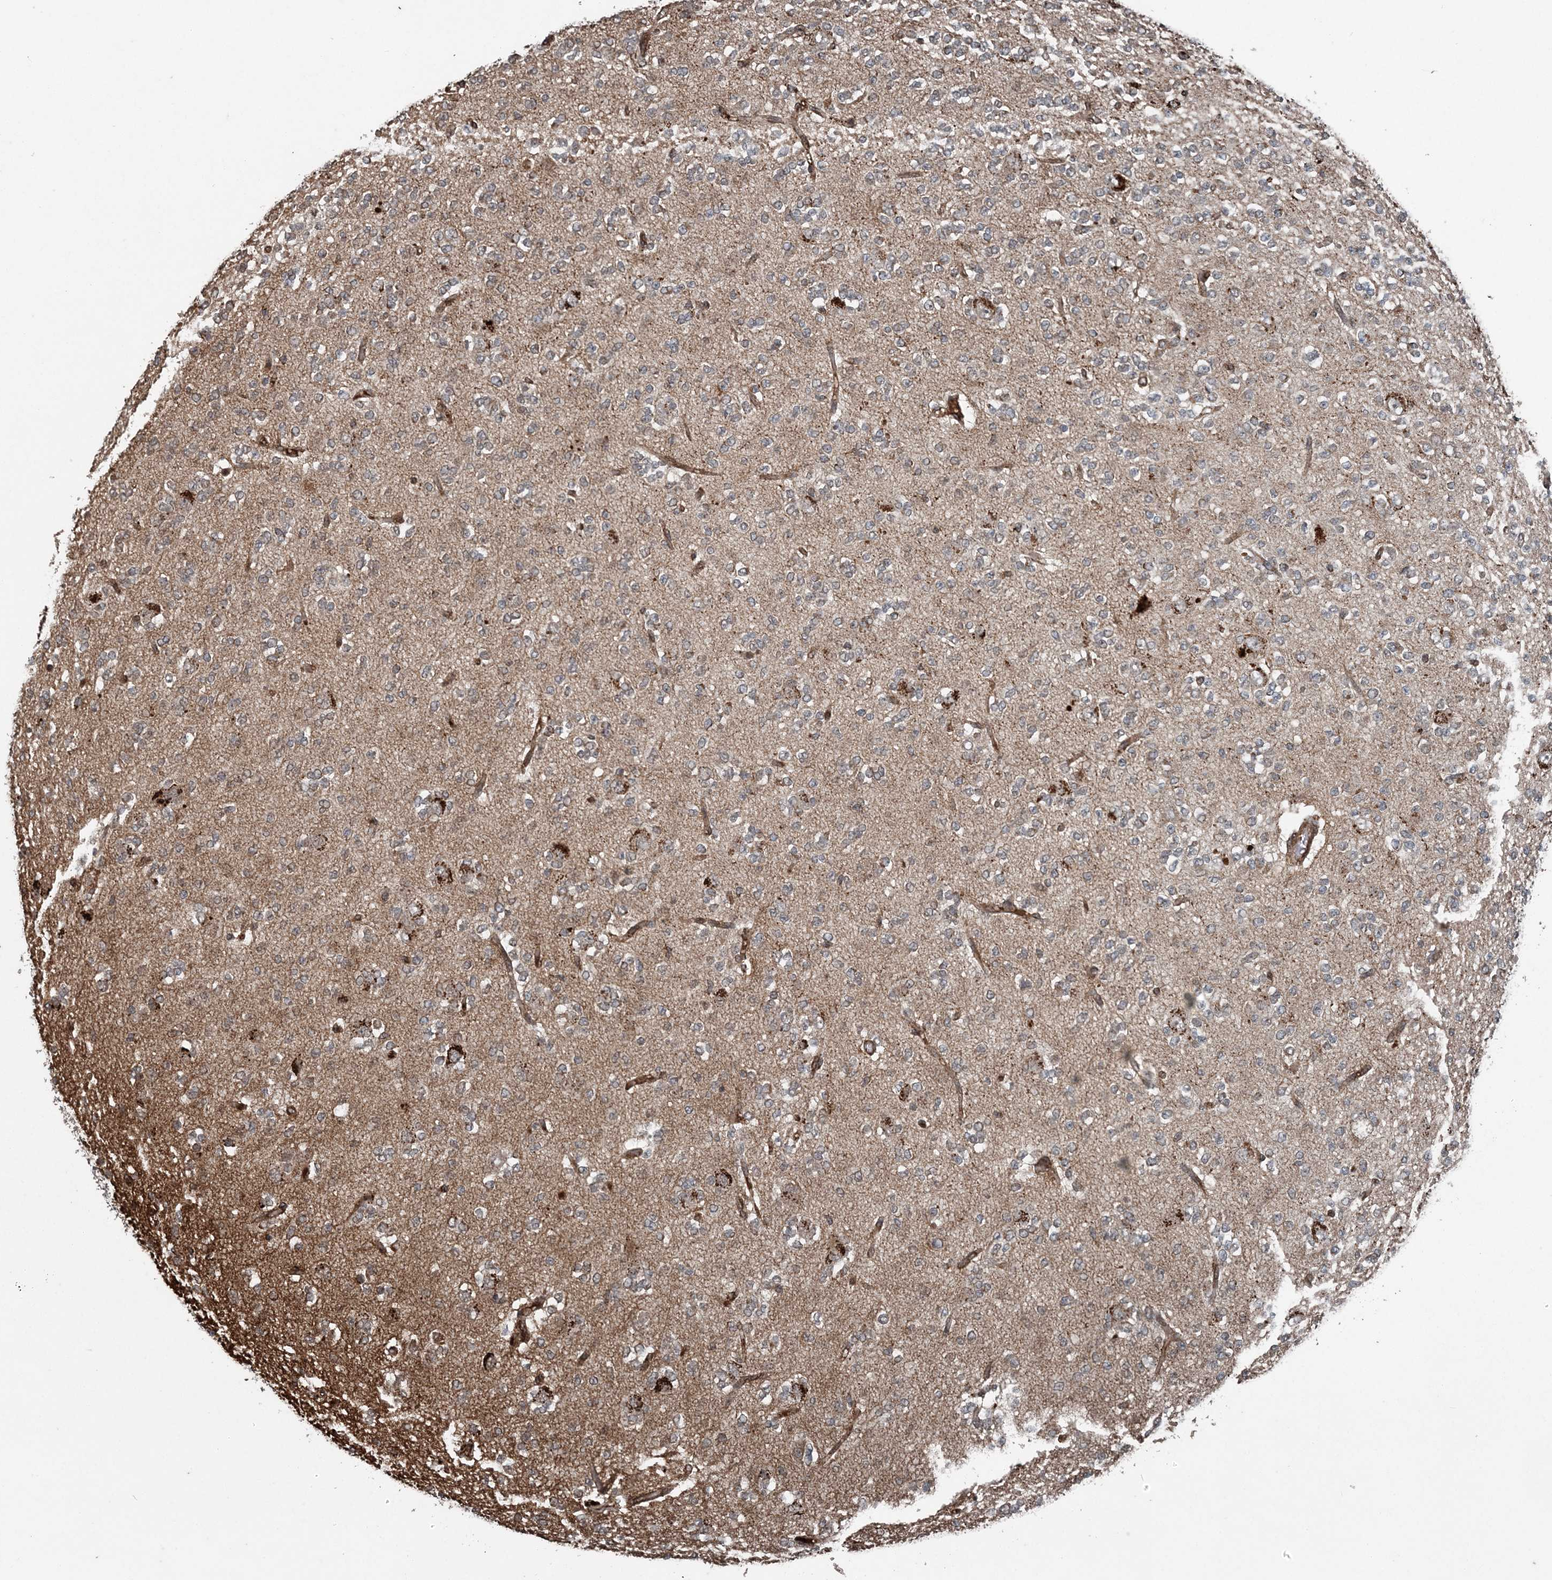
{"staining": {"intensity": "negative", "quantity": "none", "location": "none"}, "tissue": "glioma", "cell_type": "Tumor cells", "image_type": "cancer", "snomed": [{"axis": "morphology", "description": "Glioma, malignant, Low grade"}, {"axis": "topography", "description": "Brain"}], "caption": "A high-resolution photomicrograph shows immunohistochemistry staining of low-grade glioma (malignant), which demonstrates no significant positivity in tumor cells.", "gene": "CFL1", "patient": {"sex": "male", "age": 38}}